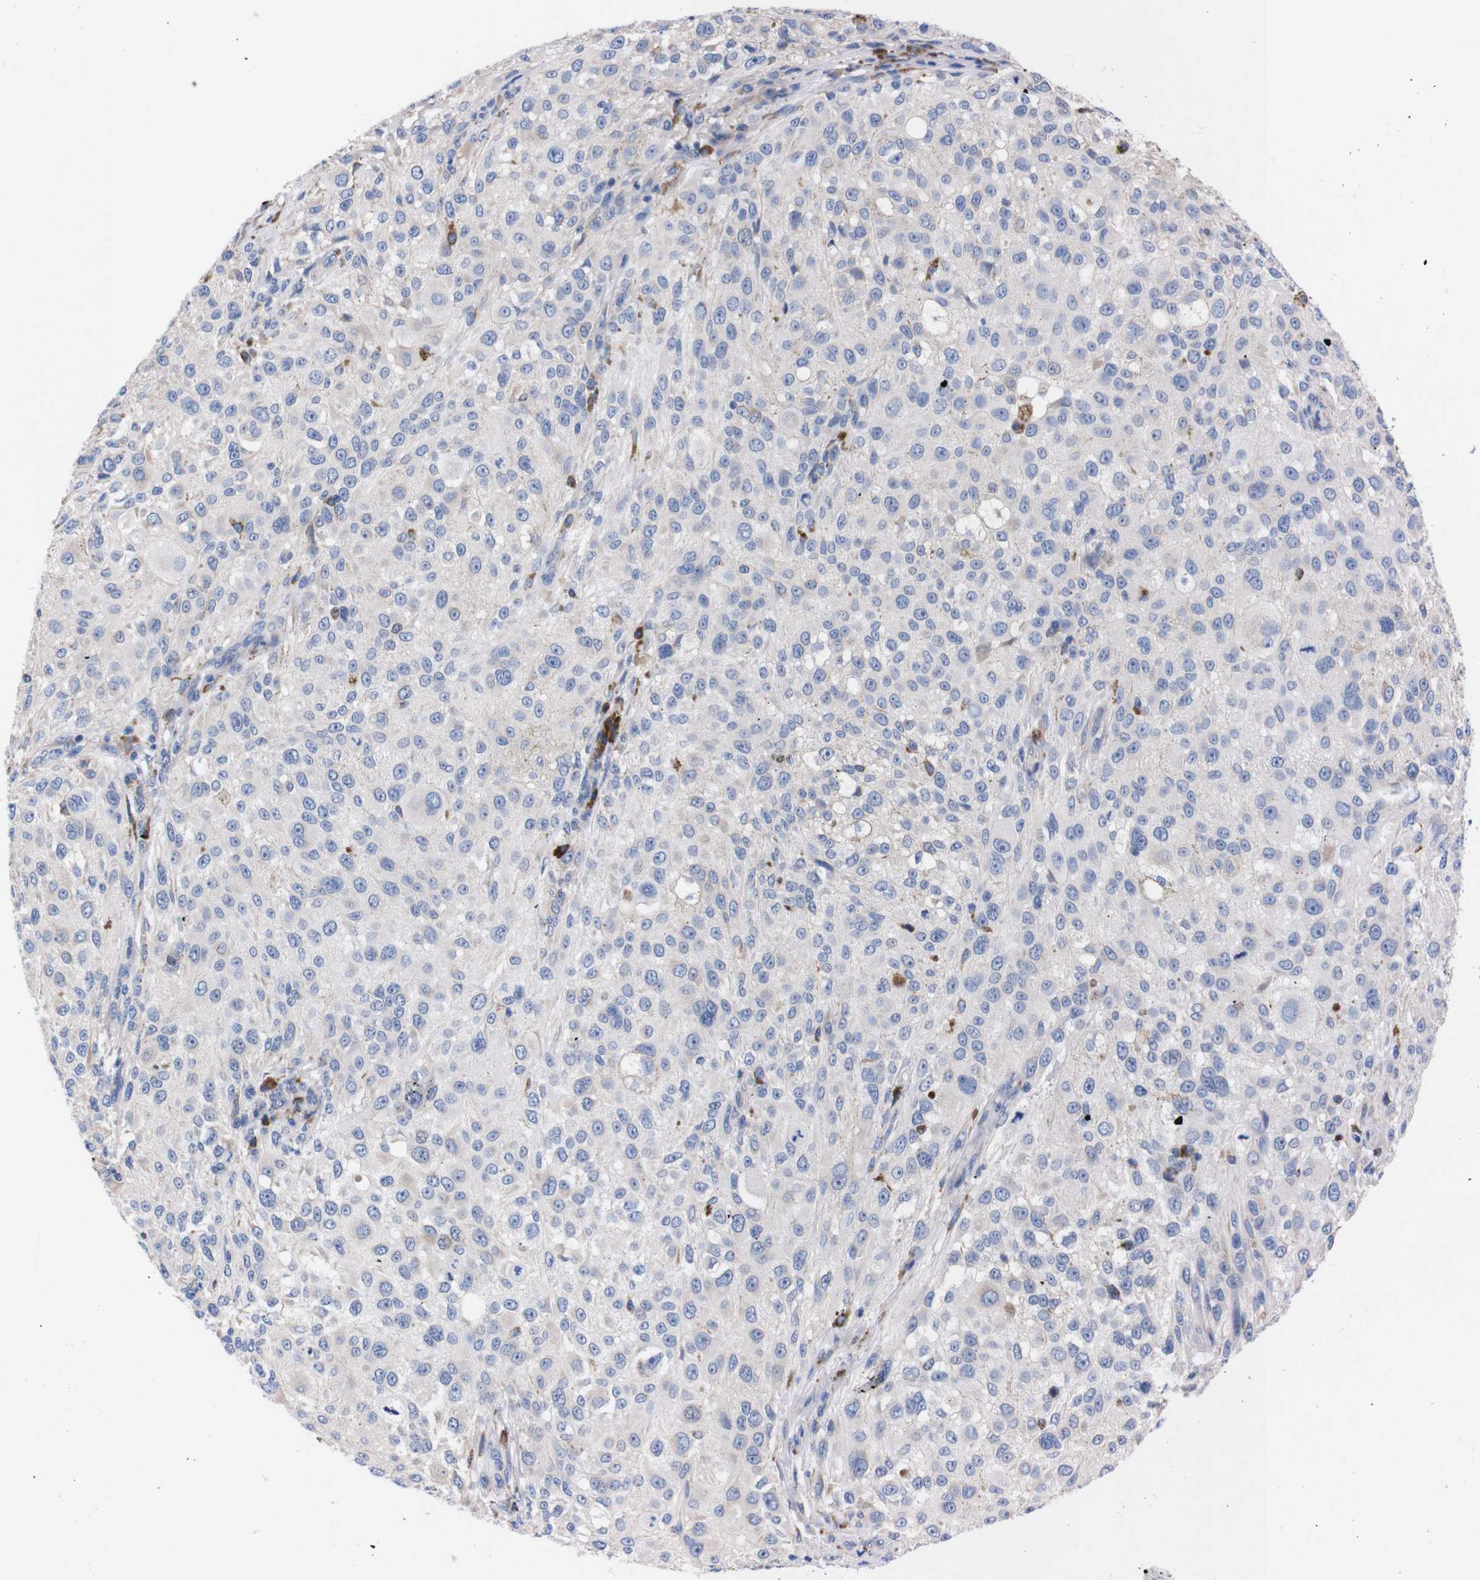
{"staining": {"intensity": "negative", "quantity": "none", "location": "none"}, "tissue": "melanoma", "cell_type": "Tumor cells", "image_type": "cancer", "snomed": [{"axis": "morphology", "description": "Necrosis, NOS"}, {"axis": "morphology", "description": "Malignant melanoma, NOS"}, {"axis": "topography", "description": "Skin"}], "caption": "IHC of human malignant melanoma shows no expression in tumor cells. (DAB immunohistochemistry visualized using brightfield microscopy, high magnification).", "gene": "NEBL", "patient": {"sex": "female", "age": 87}}